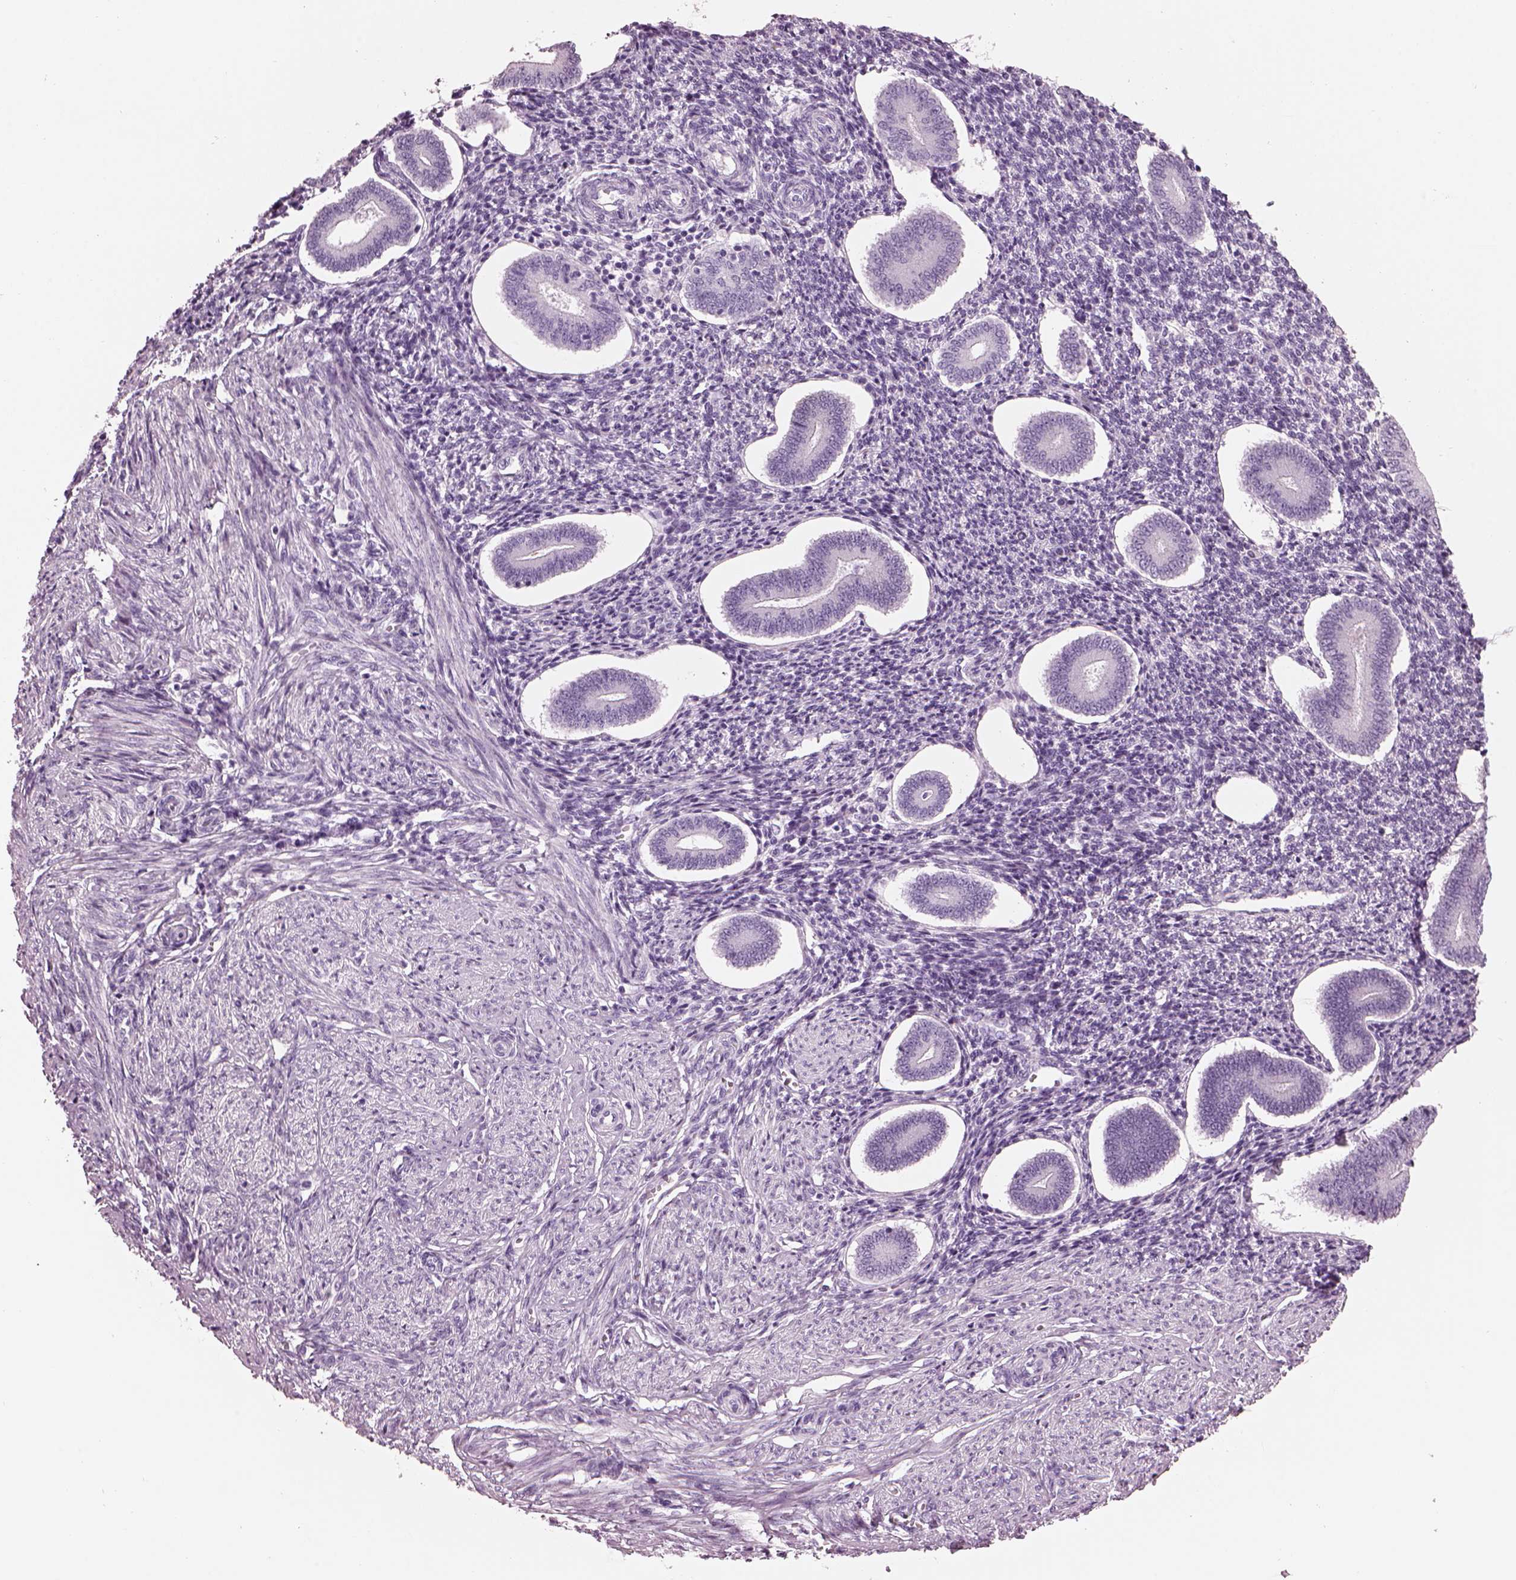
{"staining": {"intensity": "negative", "quantity": "none", "location": "none"}, "tissue": "endometrium", "cell_type": "Cells in endometrial stroma", "image_type": "normal", "snomed": [{"axis": "morphology", "description": "Normal tissue, NOS"}, {"axis": "topography", "description": "Endometrium"}], "caption": "High magnification brightfield microscopy of normal endometrium stained with DAB (brown) and counterstained with hematoxylin (blue): cells in endometrial stroma show no significant expression.", "gene": "HYDIN", "patient": {"sex": "female", "age": 40}}